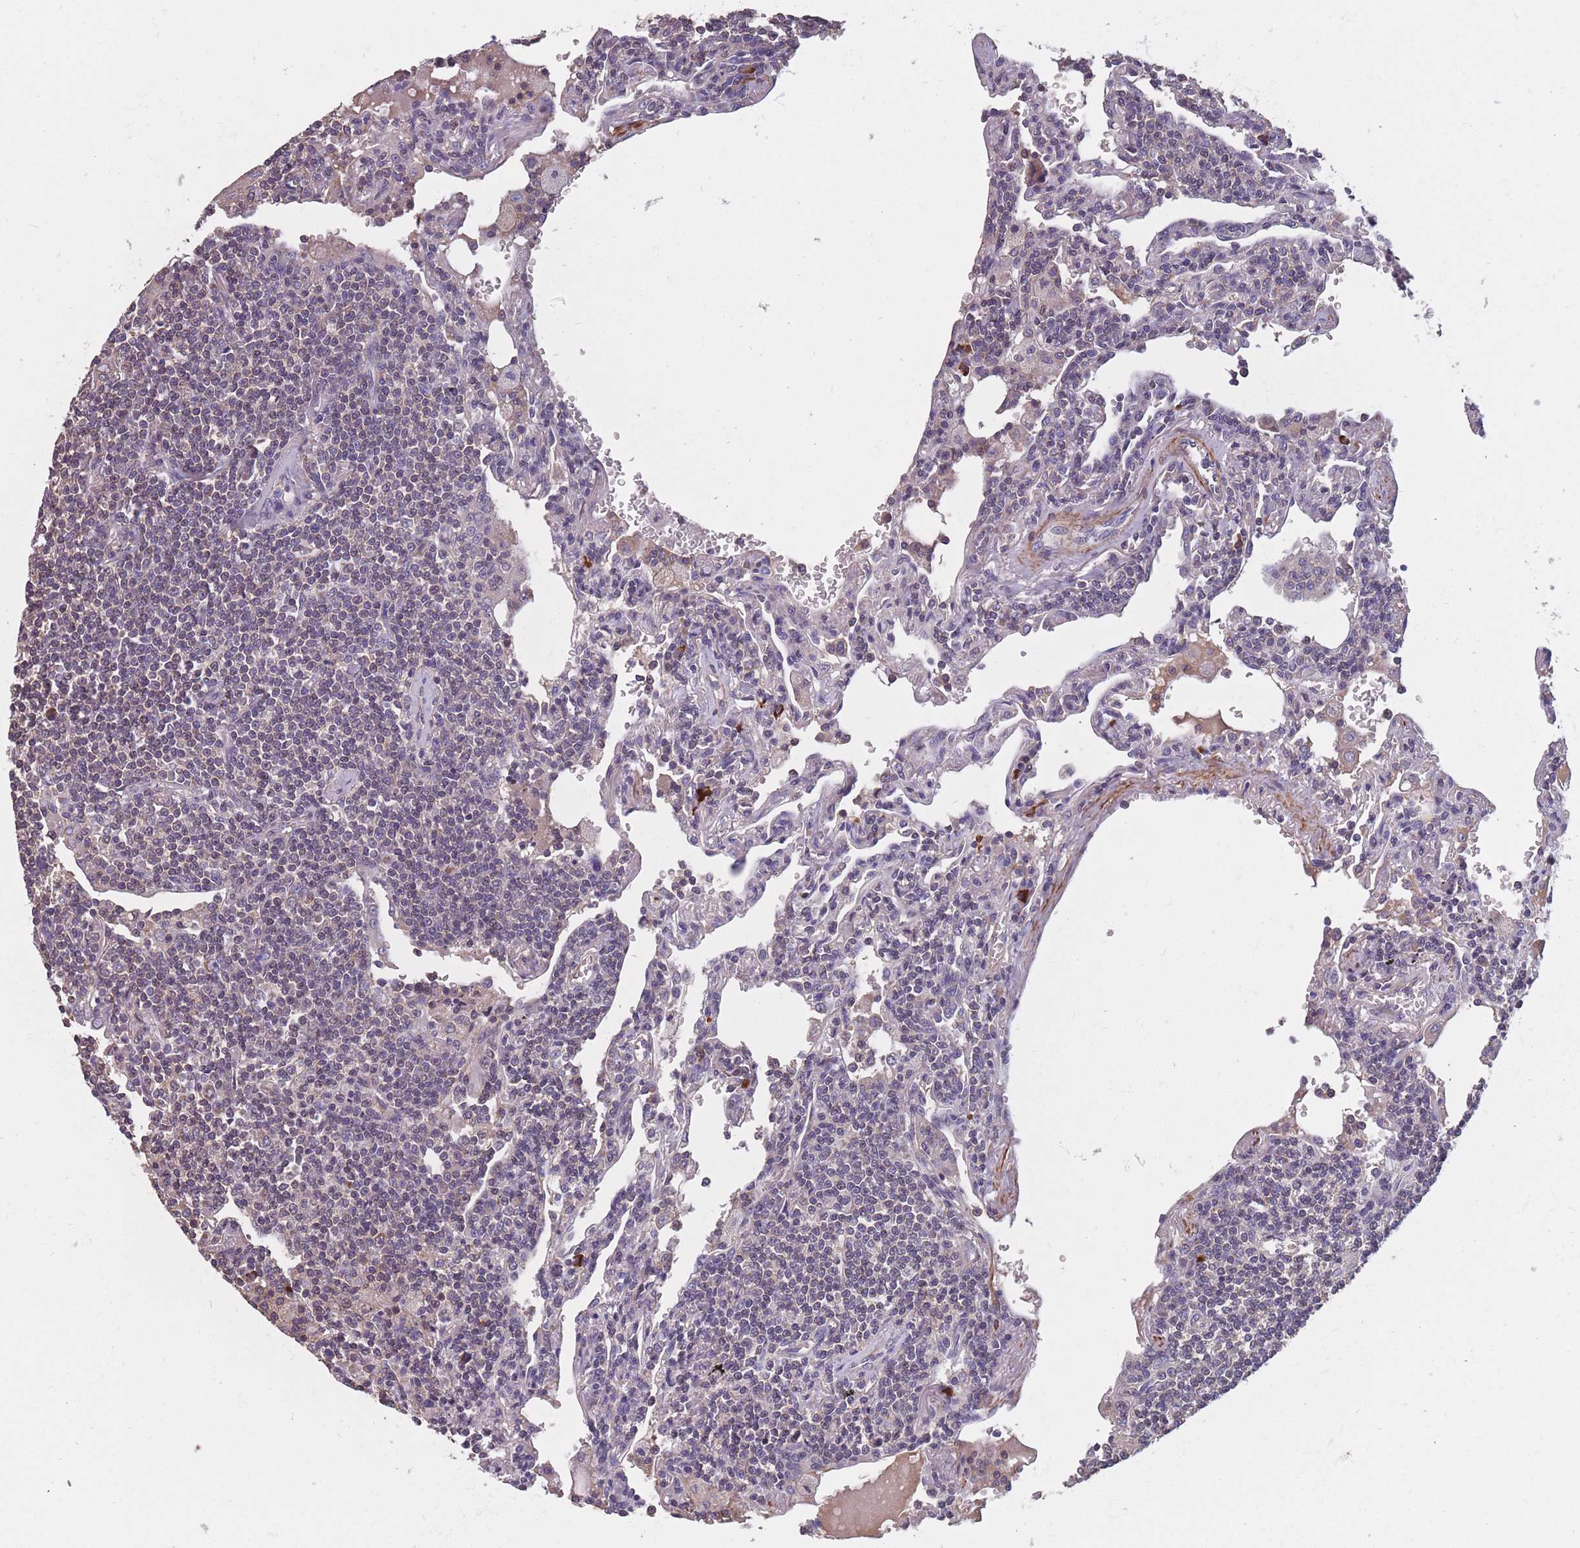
{"staining": {"intensity": "weak", "quantity": "<25%", "location": "cytoplasmic/membranous"}, "tissue": "lymphoma", "cell_type": "Tumor cells", "image_type": "cancer", "snomed": [{"axis": "morphology", "description": "Malignant lymphoma, non-Hodgkin's type, Low grade"}, {"axis": "topography", "description": "Lung"}], "caption": "This photomicrograph is of lymphoma stained with IHC to label a protein in brown with the nuclei are counter-stained blue. There is no expression in tumor cells.", "gene": "TOMM40L", "patient": {"sex": "female", "age": 71}}